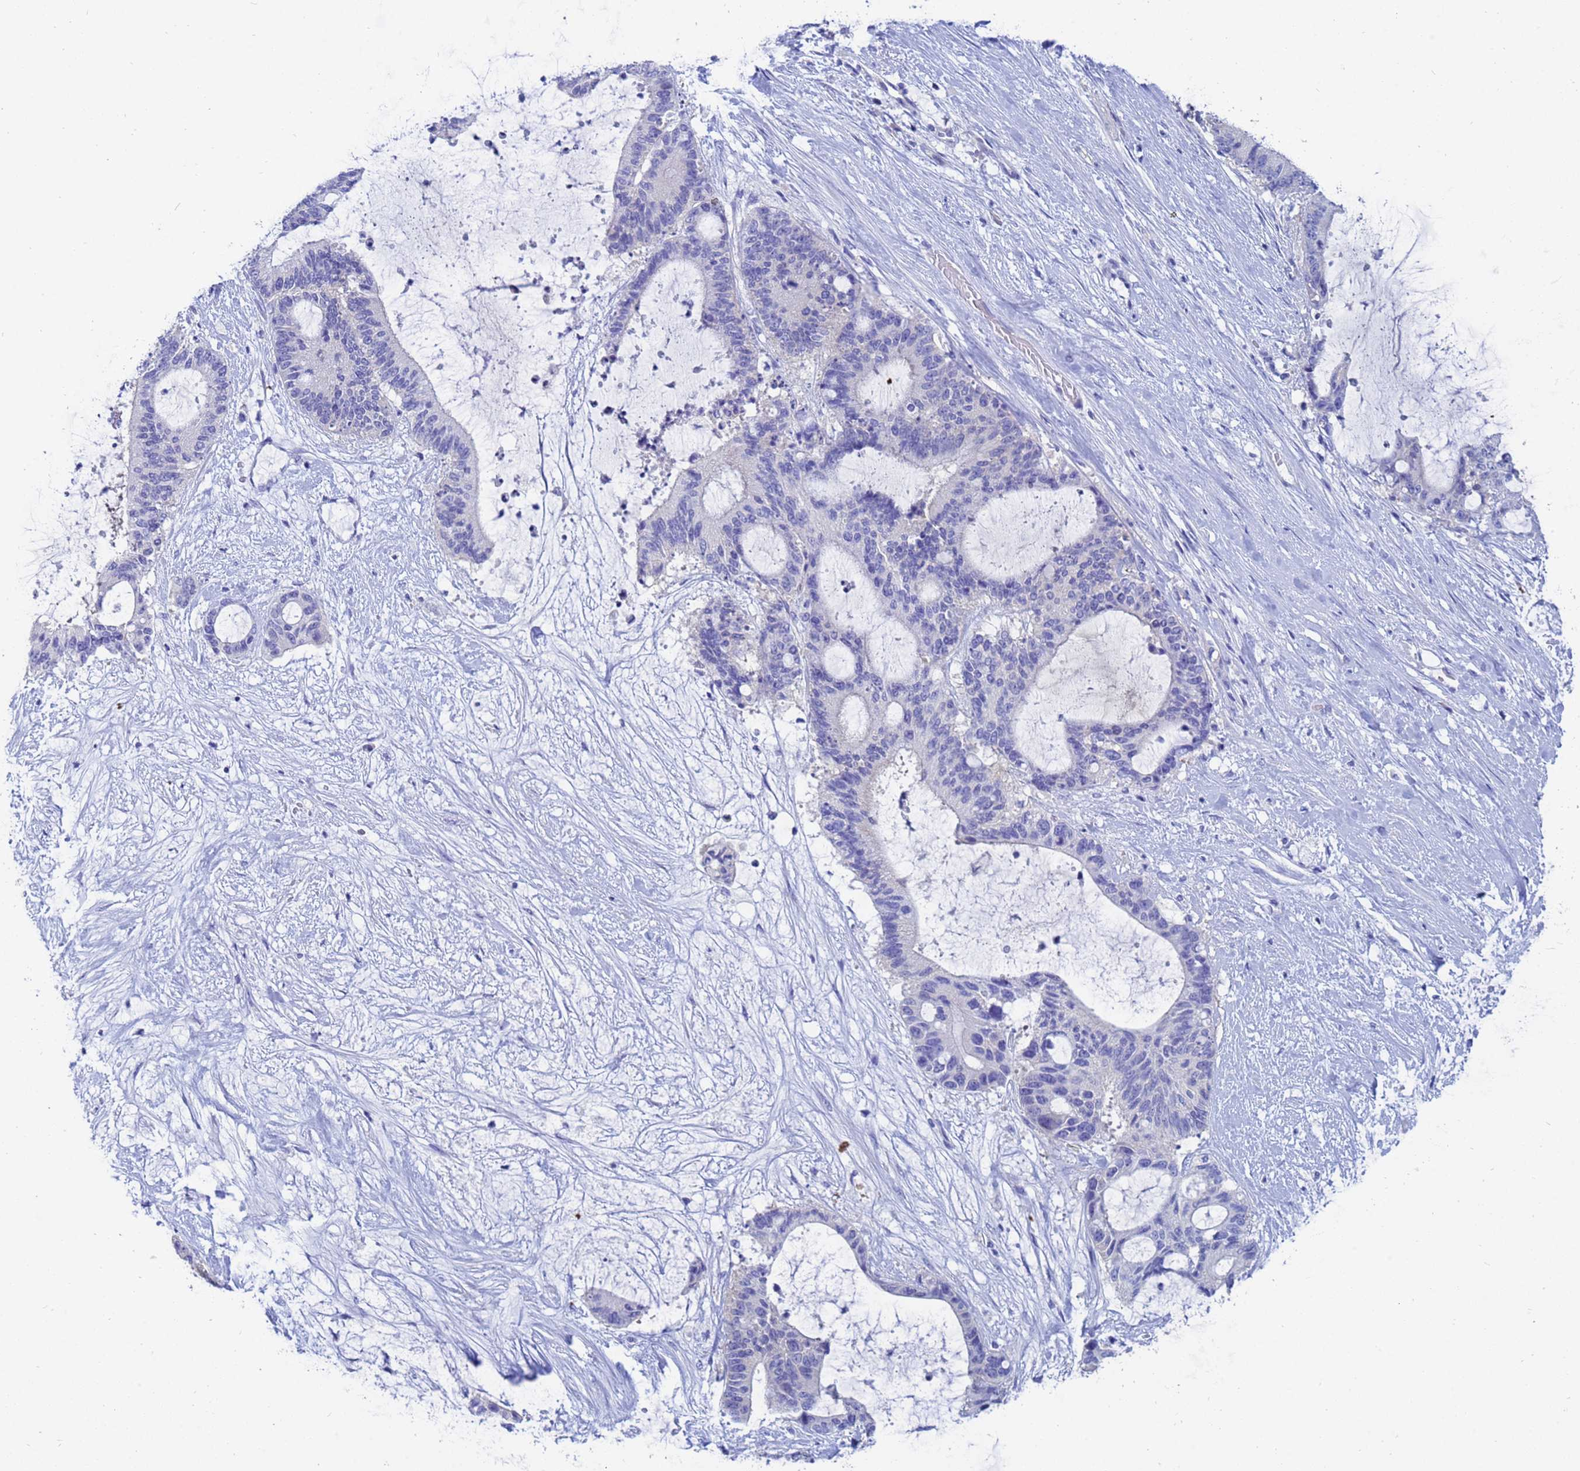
{"staining": {"intensity": "negative", "quantity": "none", "location": "none"}, "tissue": "liver cancer", "cell_type": "Tumor cells", "image_type": "cancer", "snomed": [{"axis": "morphology", "description": "Normal tissue, NOS"}, {"axis": "morphology", "description": "Cholangiocarcinoma"}, {"axis": "topography", "description": "Liver"}, {"axis": "topography", "description": "Peripheral nerve tissue"}], "caption": "High power microscopy histopathology image of an immunohistochemistry micrograph of liver cancer, revealing no significant staining in tumor cells. (Stains: DAB immunohistochemistry with hematoxylin counter stain, Microscopy: brightfield microscopy at high magnification).", "gene": "UBE2O", "patient": {"sex": "female", "age": 73}}